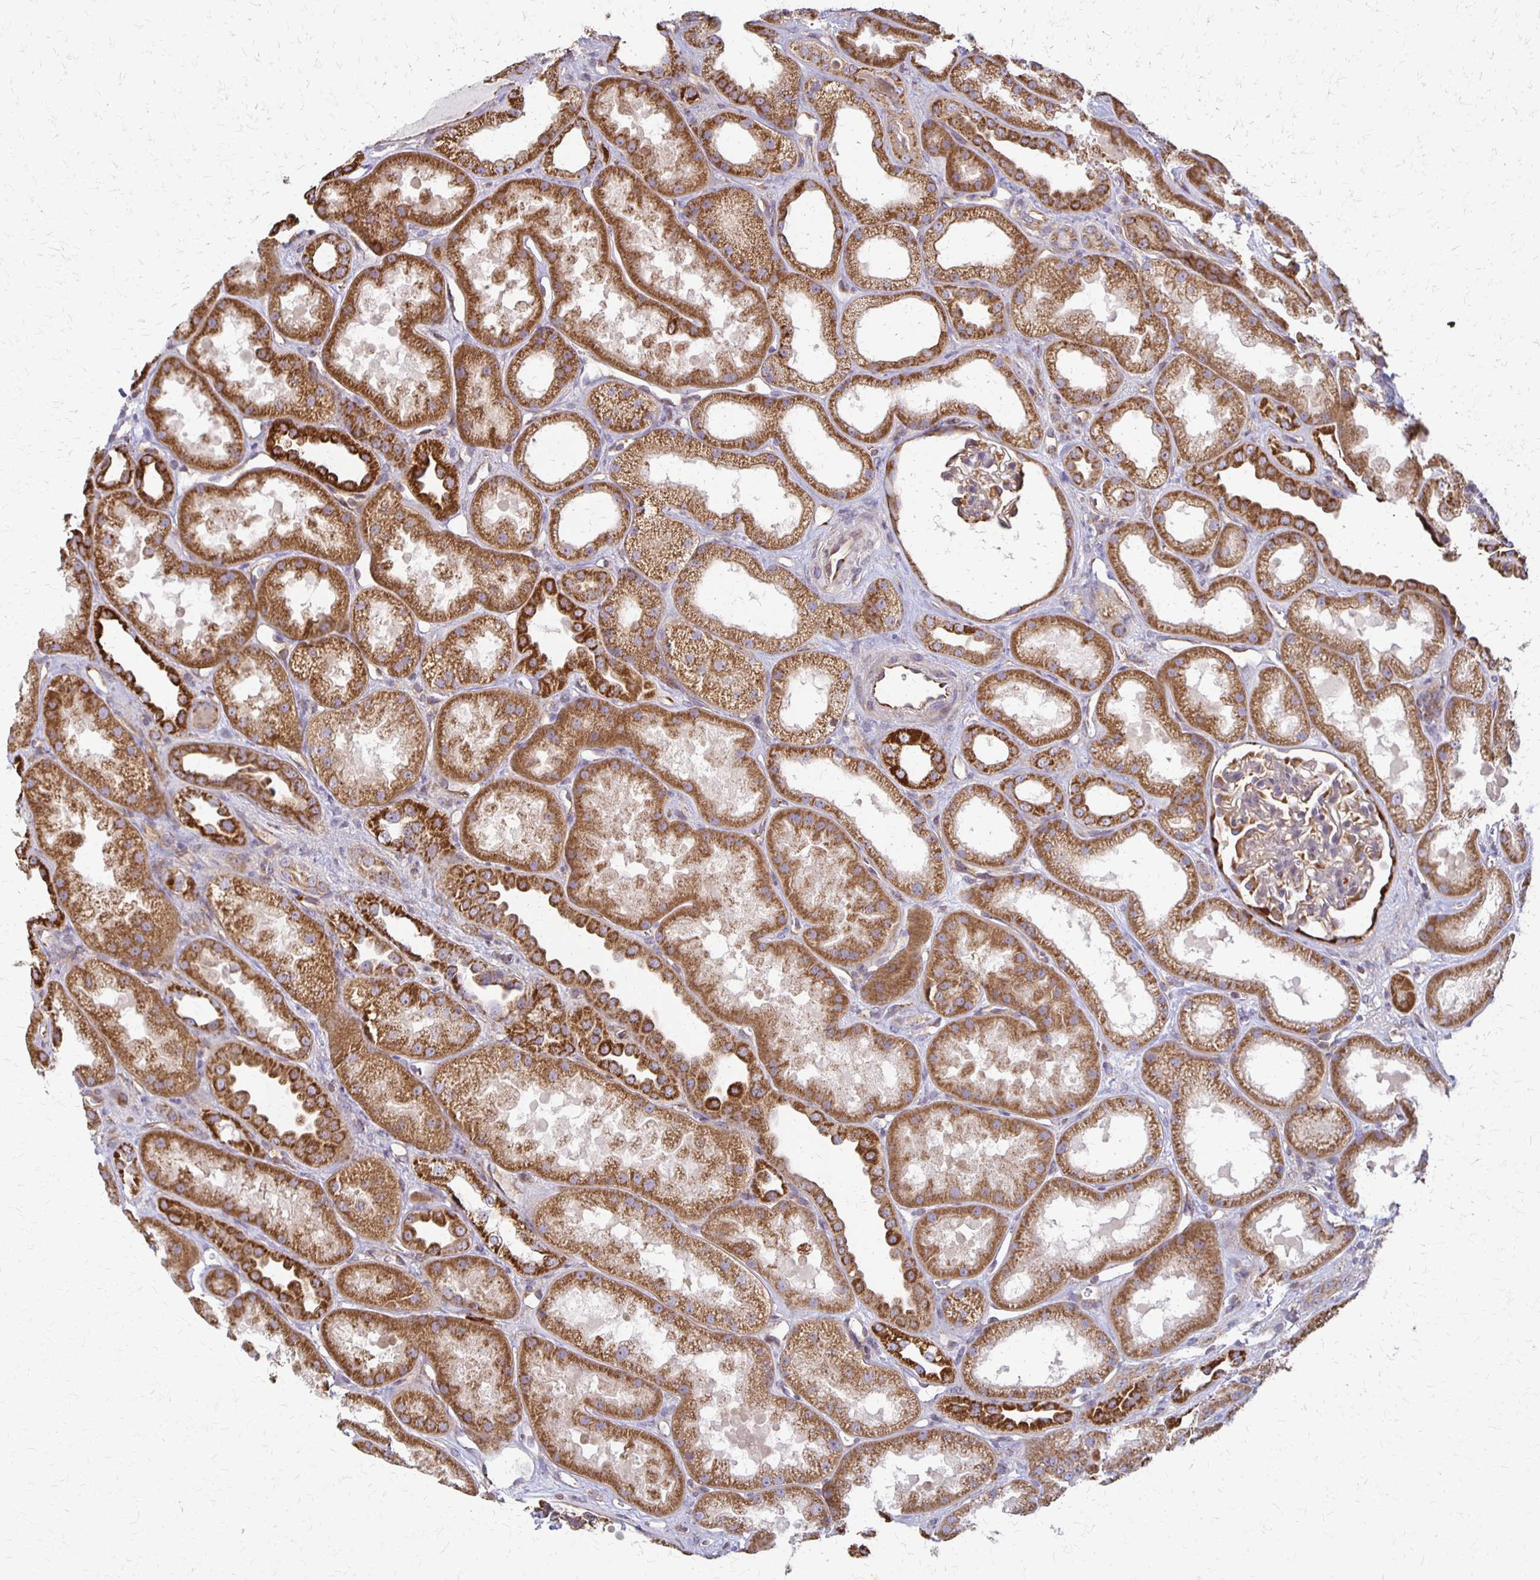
{"staining": {"intensity": "negative", "quantity": "none", "location": "none"}, "tissue": "kidney", "cell_type": "Cells in glomeruli", "image_type": "normal", "snomed": [{"axis": "morphology", "description": "Normal tissue, NOS"}, {"axis": "topography", "description": "Kidney"}], "caption": "Kidney stained for a protein using immunohistochemistry (IHC) shows no expression cells in glomeruli.", "gene": "EIF4EBP2", "patient": {"sex": "male", "age": 61}}